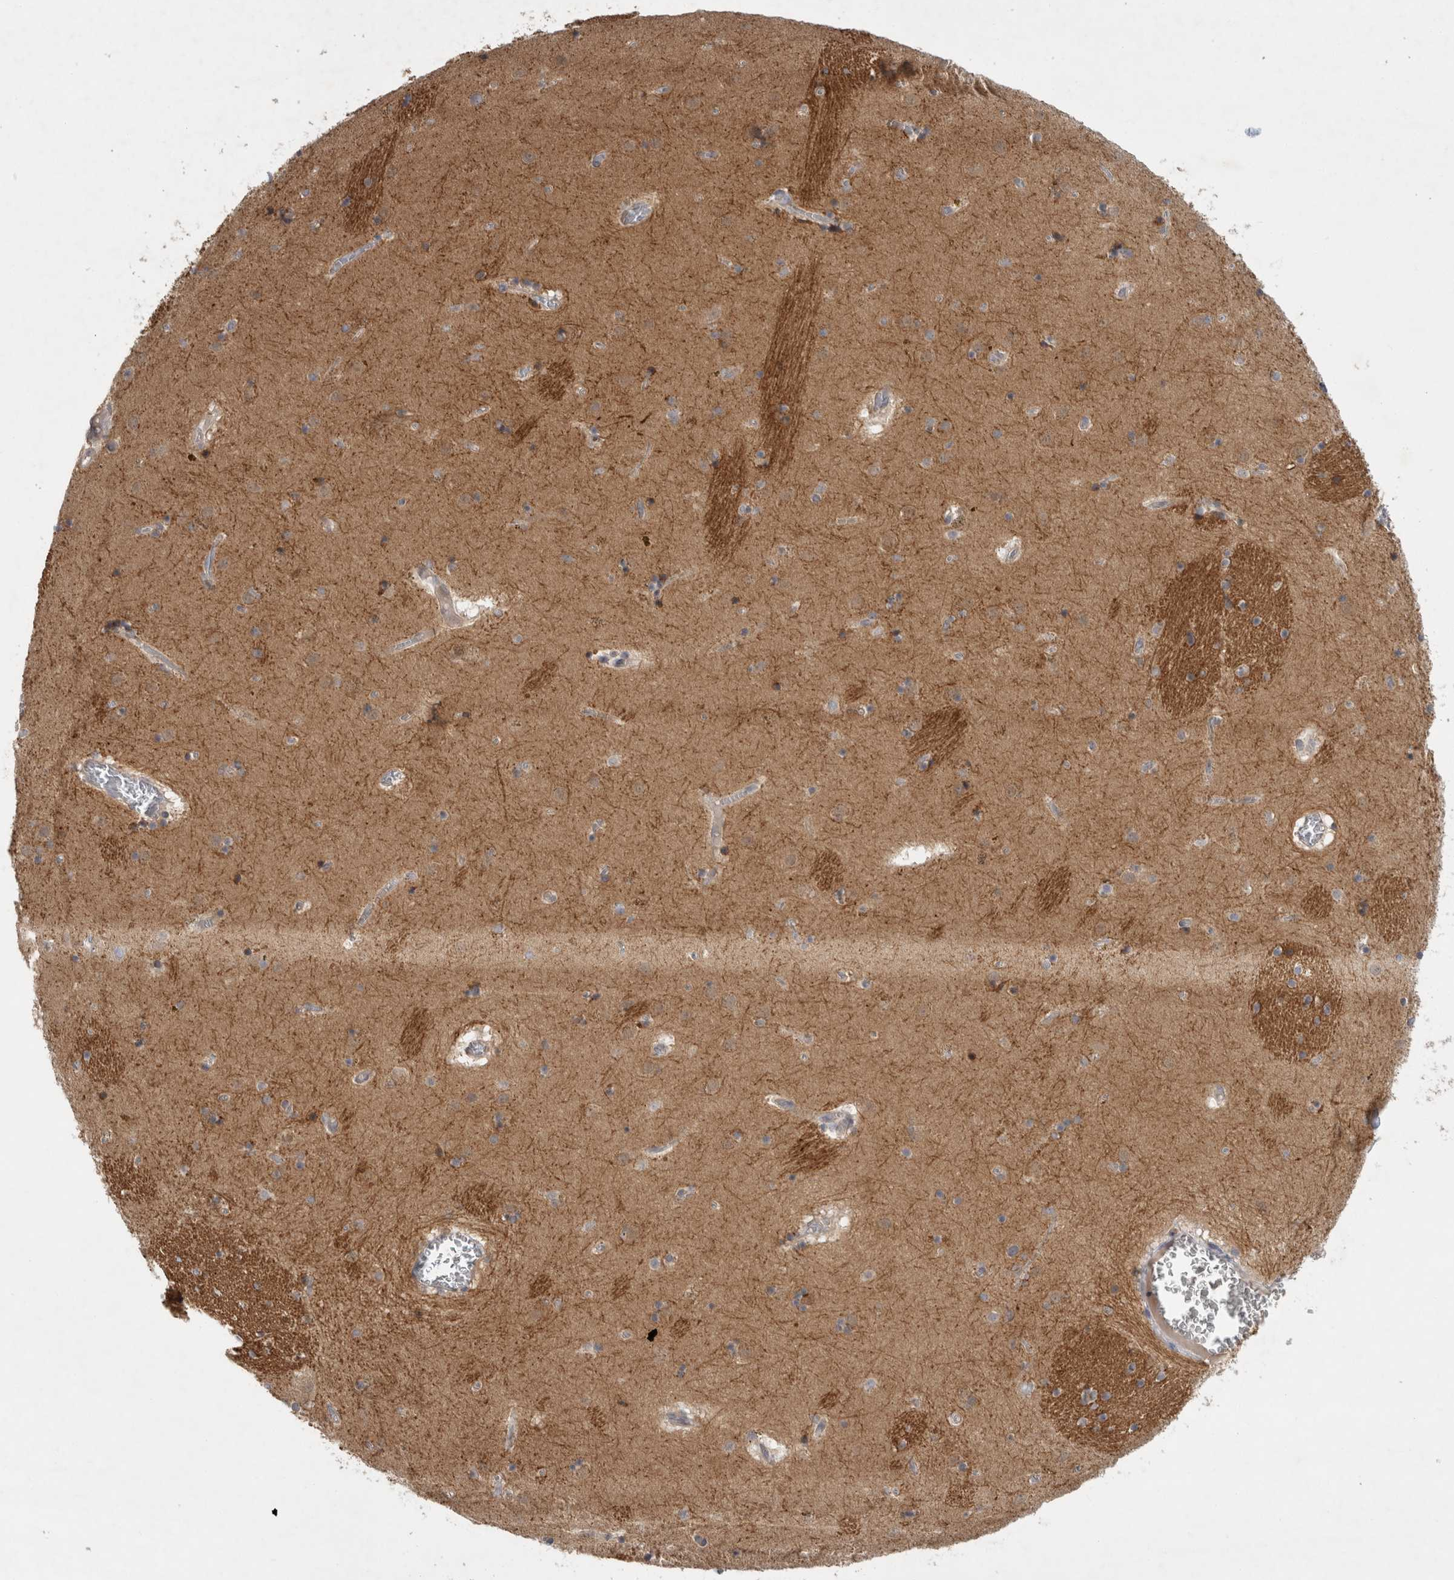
{"staining": {"intensity": "negative", "quantity": "none", "location": "none"}, "tissue": "caudate", "cell_type": "Glial cells", "image_type": "normal", "snomed": [{"axis": "morphology", "description": "Normal tissue, NOS"}, {"axis": "topography", "description": "Lateral ventricle wall"}], "caption": "The photomicrograph reveals no staining of glial cells in unremarkable caudate.", "gene": "AASDHPPT", "patient": {"sex": "male", "age": 70}}